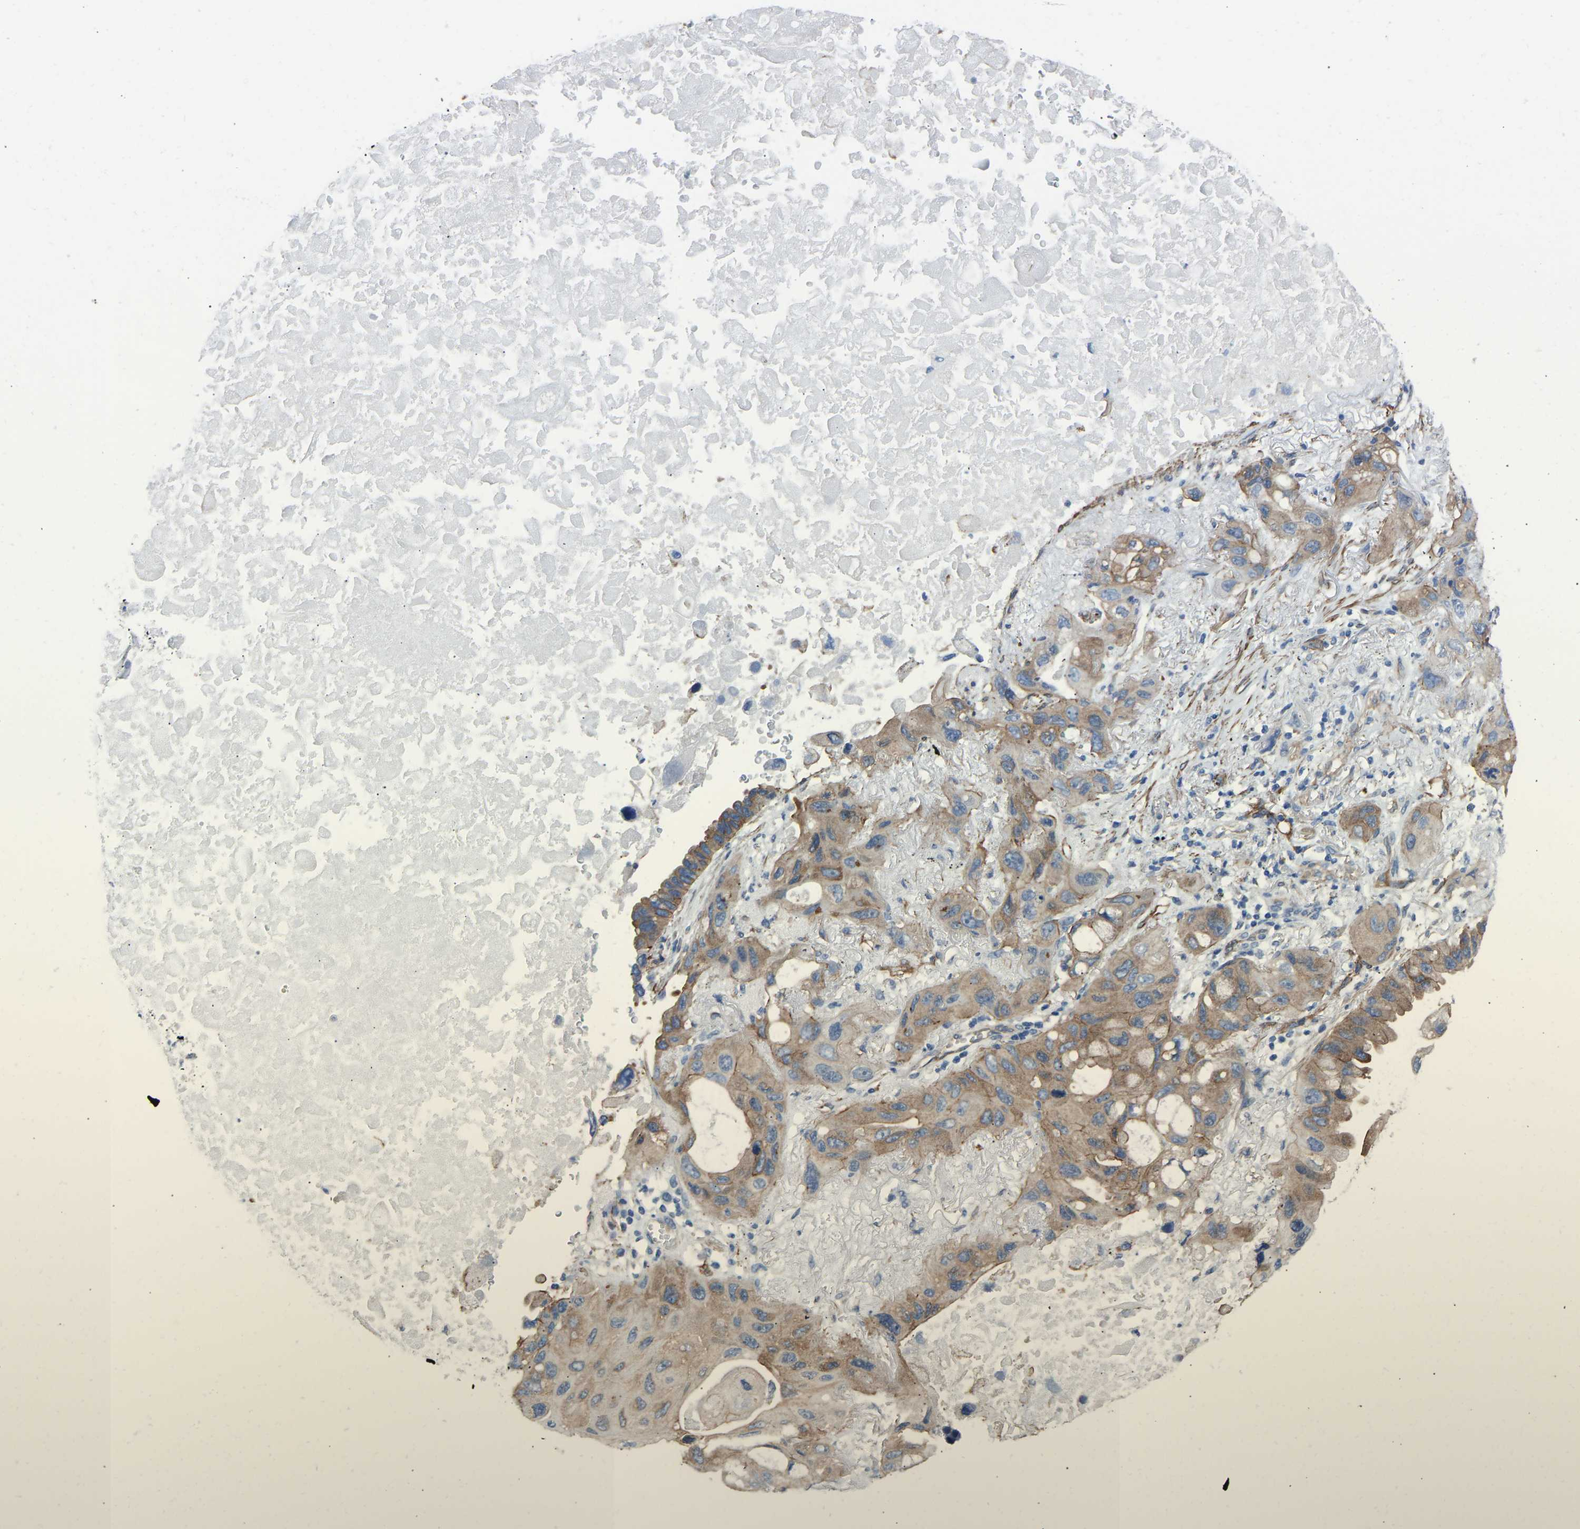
{"staining": {"intensity": "moderate", "quantity": ">75%", "location": "cytoplasmic/membranous"}, "tissue": "lung cancer", "cell_type": "Tumor cells", "image_type": "cancer", "snomed": [{"axis": "morphology", "description": "Squamous cell carcinoma, NOS"}, {"axis": "topography", "description": "Lung"}], "caption": "Moderate cytoplasmic/membranous staining for a protein is present in approximately >75% of tumor cells of squamous cell carcinoma (lung) using IHC.", "gene": "MYH10", "patient": {"sex": "female", "age": 73}}